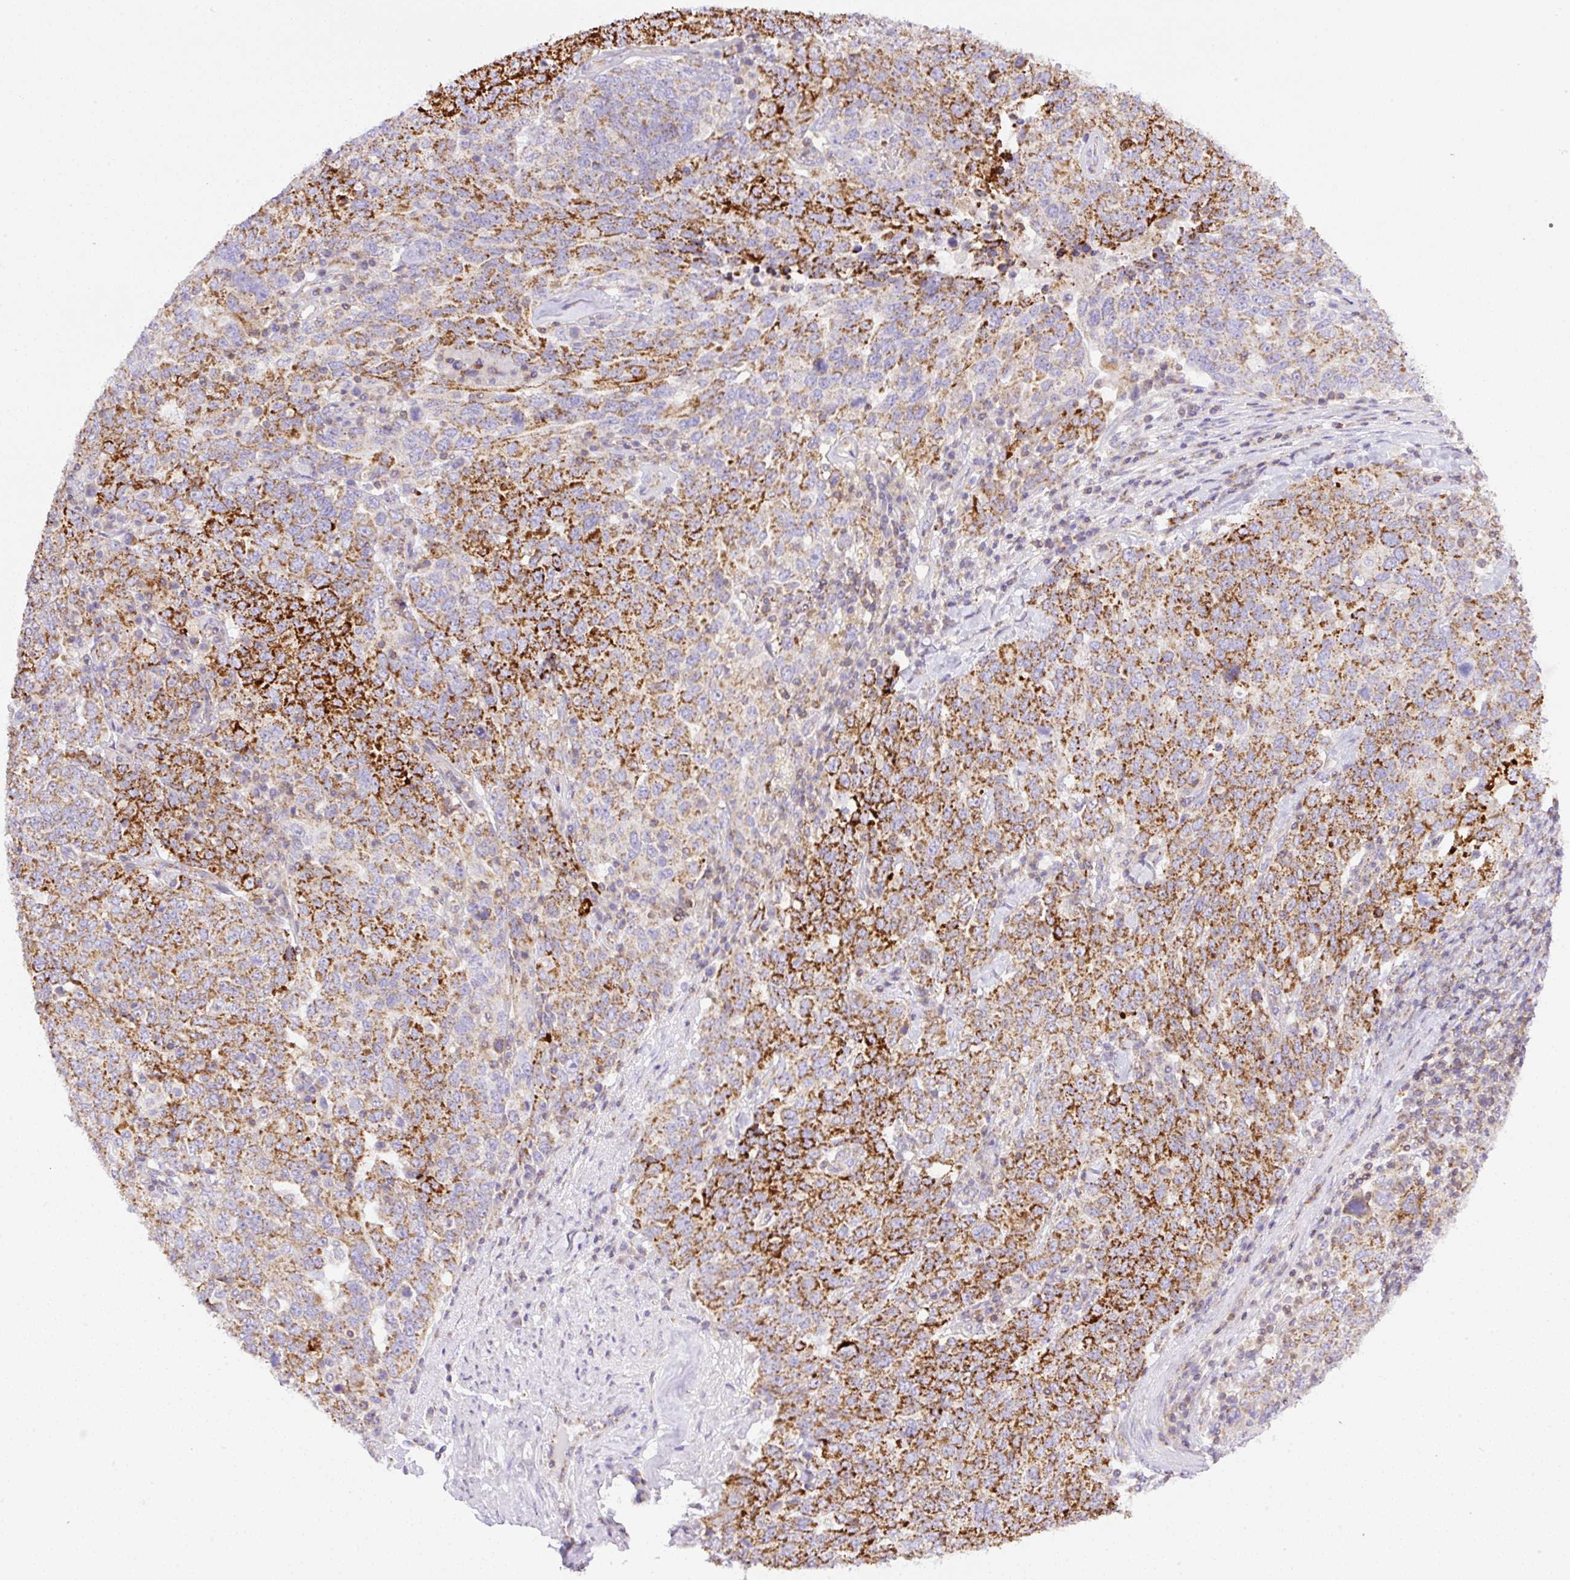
{"staining": {"intensity": "strong", "quantity": "25%-75%", "location": "cytoplasmic/membranous"}, "tissue": "ovarian cancer", "cell_type": "Tumor cells", "image_type": "cancer", "snomed": [{"axis": "morphology", "description": "Carcinoma, endometroid"}, {"axis": "topography", "description": "Ovary"}], "caption": "IHC micrograph of human ovarian endometroid carcinoma stained for a protein (brown), which displays high levels of strong cytoplasmic/membranous expression in approximately 25%-75% of tumor cells.", "gene": "NF1", "patient": {"sex": "female", "age": 62}}